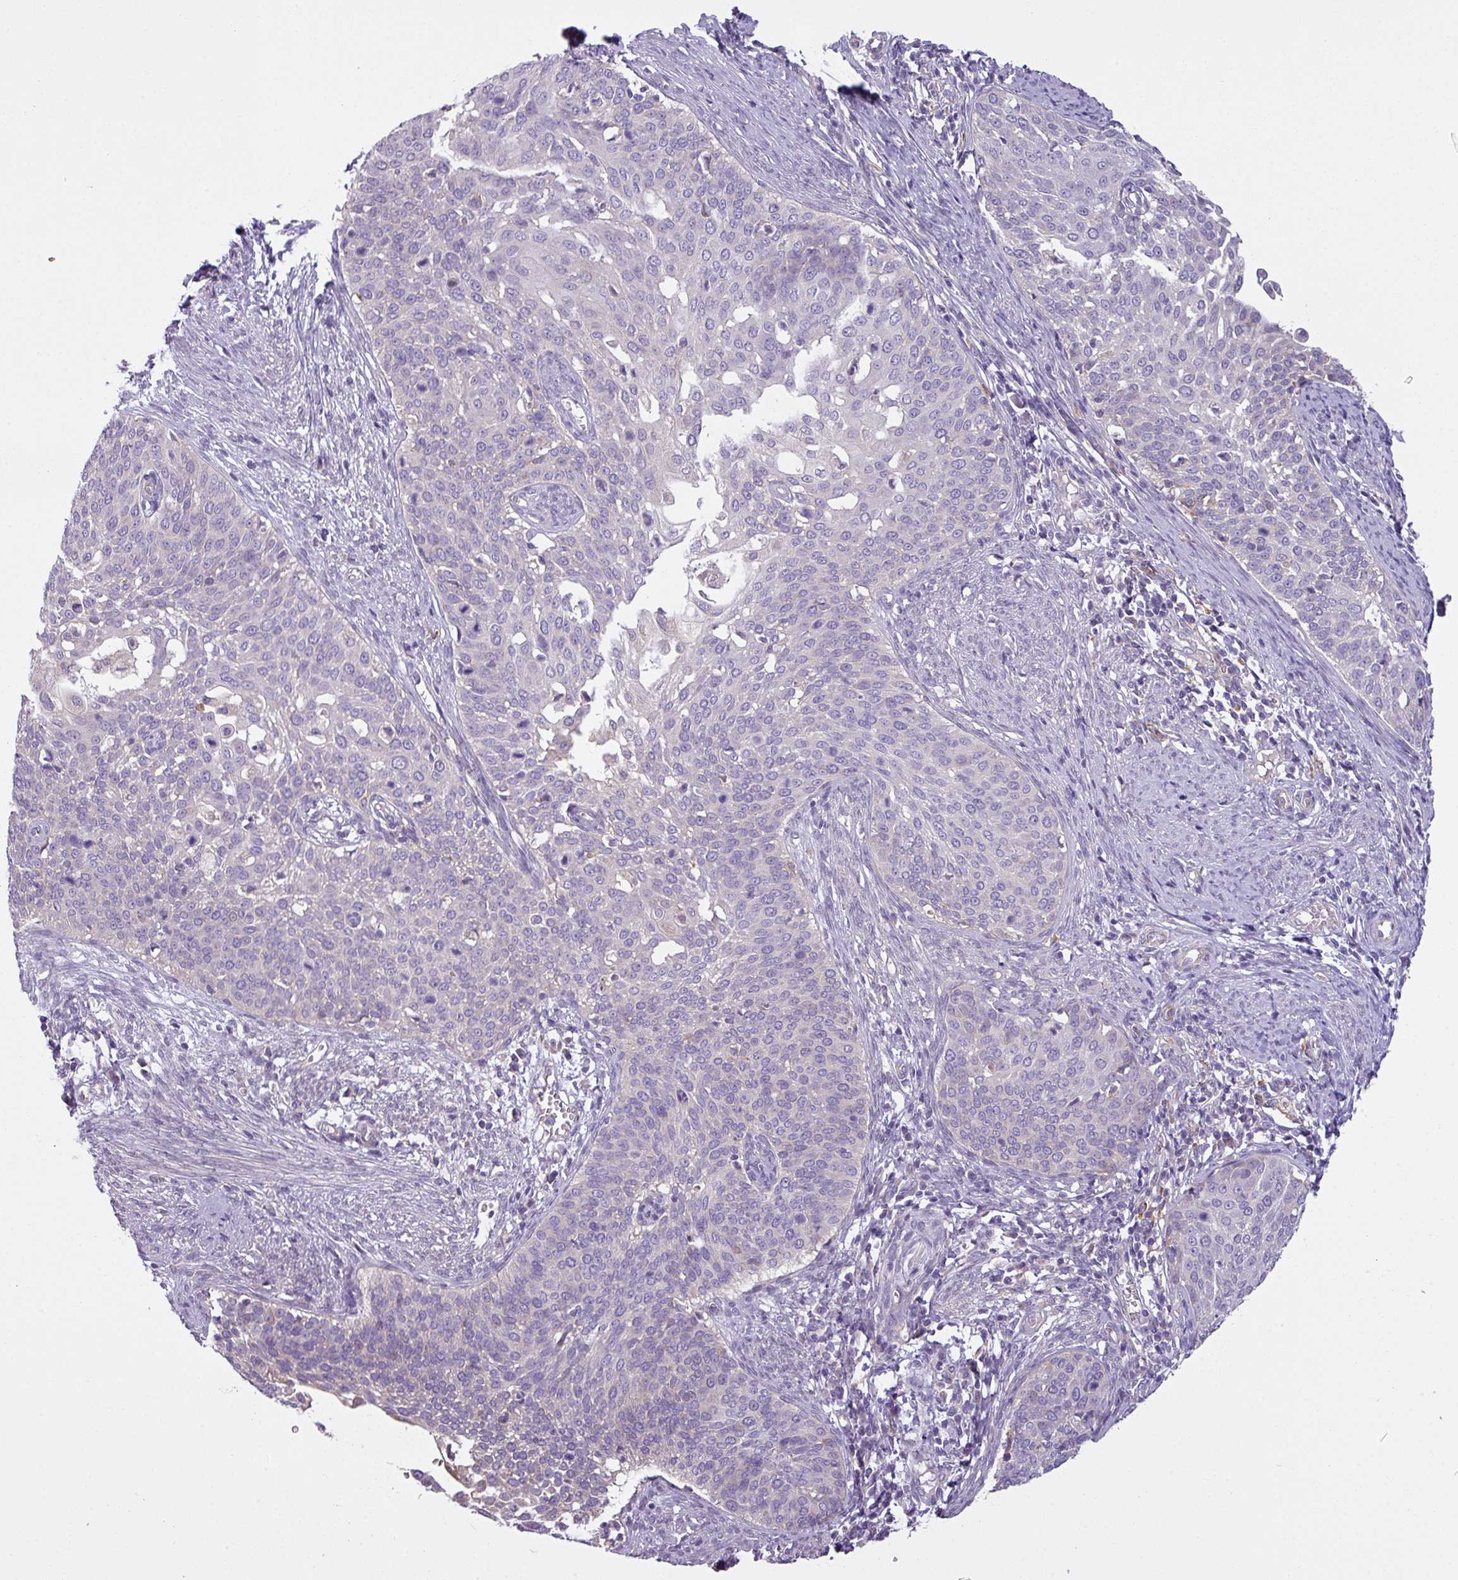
{"staining": {"intensity": "weak", "quantity": "<25%", "location": "cytoplasmic/membranous"}, "tissue": "cervical cancer", "cell_type": "Tumor cells", "image_type": "cancer", "snomed": [{"axis": "morphology", "description": "Squamous cell carcinoma, NOS"}, {"axis": "topography", "description": "Cervix"}], "caption": "This is an immunohistochemistry (IHC) histopathology image of human cervical squamous cell carcinoma. There is no expression in tumor cells.", "gene": "CAMK2B", "patient": {"sex": "female", "age": 44}}